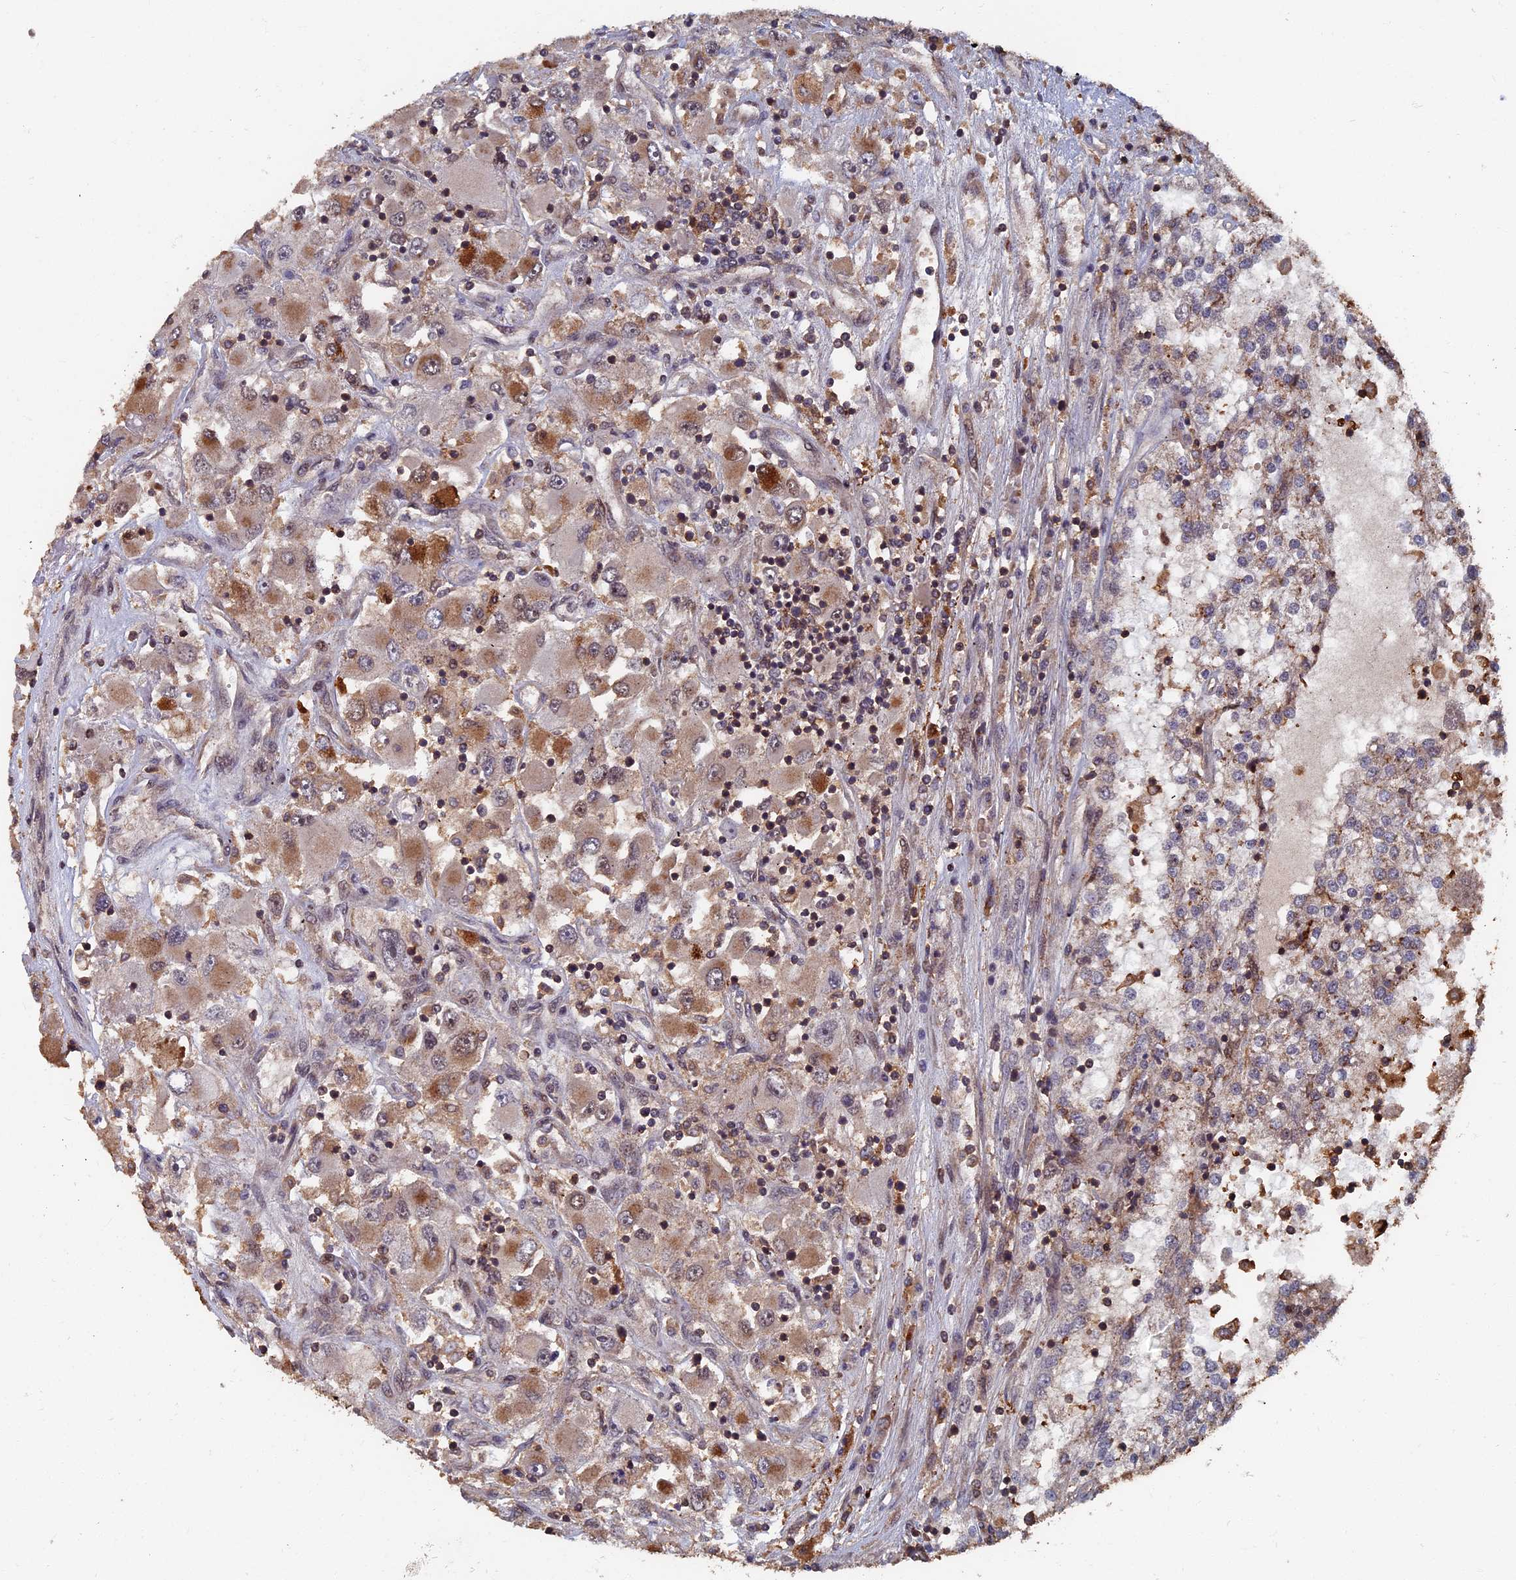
{"staining": {"intensity": "moderate", "quantity": "25%-75%", "location": "cytoplasmic/membranous"}, "tissue": "renal cancer", "cell_type": "Tumor cells", "image_type": "cancer", "snomed": [{"axis": "morphology", "description": "Adenocarcinoma, NOS"}, {"axis": "topography", "description": "Kidney"}], "caption": "A brown stain shows moderate cytoplasmic/membranous expression of a protein in human adenocarcinoma (renal) tumor cells.", "gene": "RASGRF1", "patient": {"sex": "female", "age": 52}}